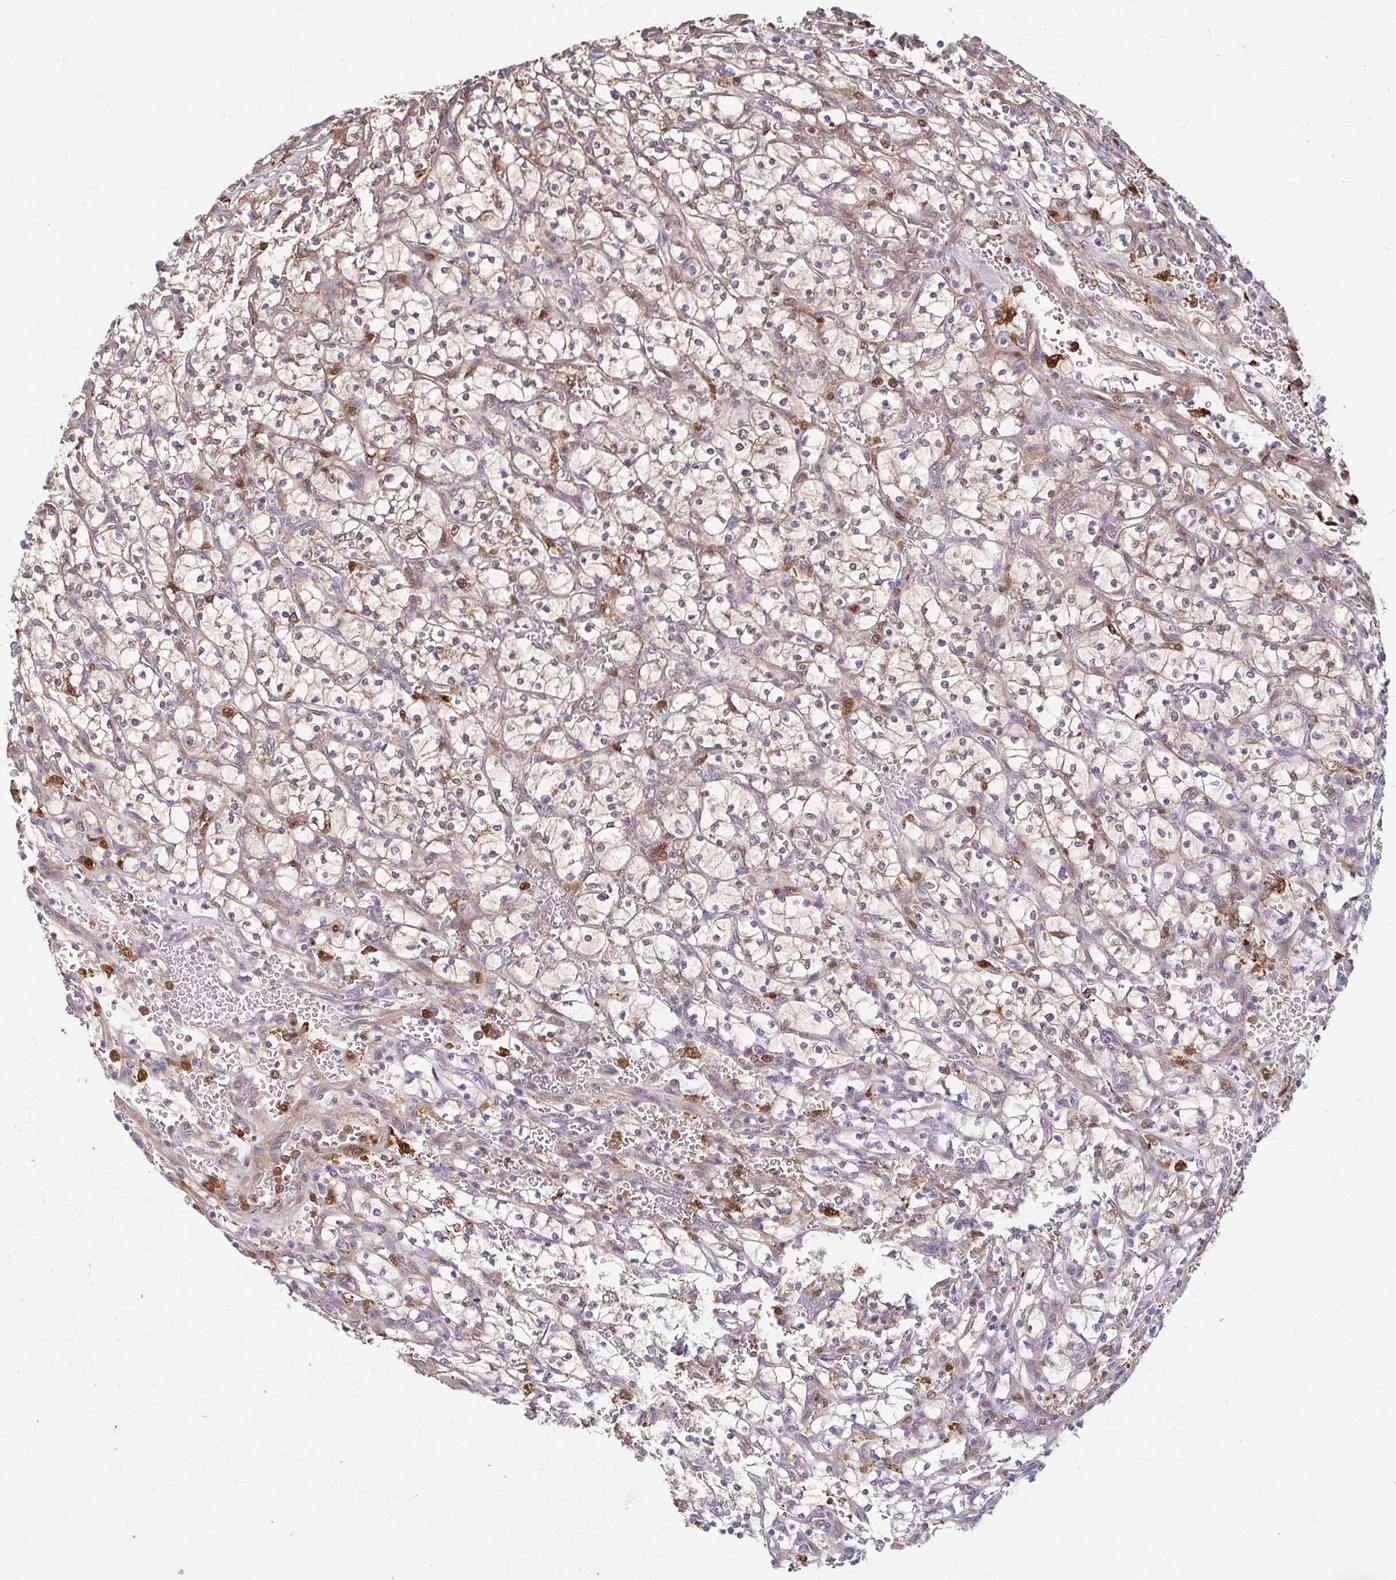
{"staining": {"intensity": "moderate", "quantity": ">75%", "location": "cytoplasmic/membranous,nuclear"}, "tissue": "renal cancer", "cell_type": "Tumor cells", "image_type": "cancer", "snomed": [{"axis": "morphology", "description": "Adenocarcinoma, NOS"}, {"axis": "topography", "description": "Kidney"}], "caption": "This photomicrograph displays immunohistochemistry (IHC) staining of adenocarcinoma (renal), with medium moderate cytoplasmic/membranous and nuclear expression in approximately >75% of tumor cells.", "gene": "BLVRA", "patient": {"sex": "female", "age": 64}}